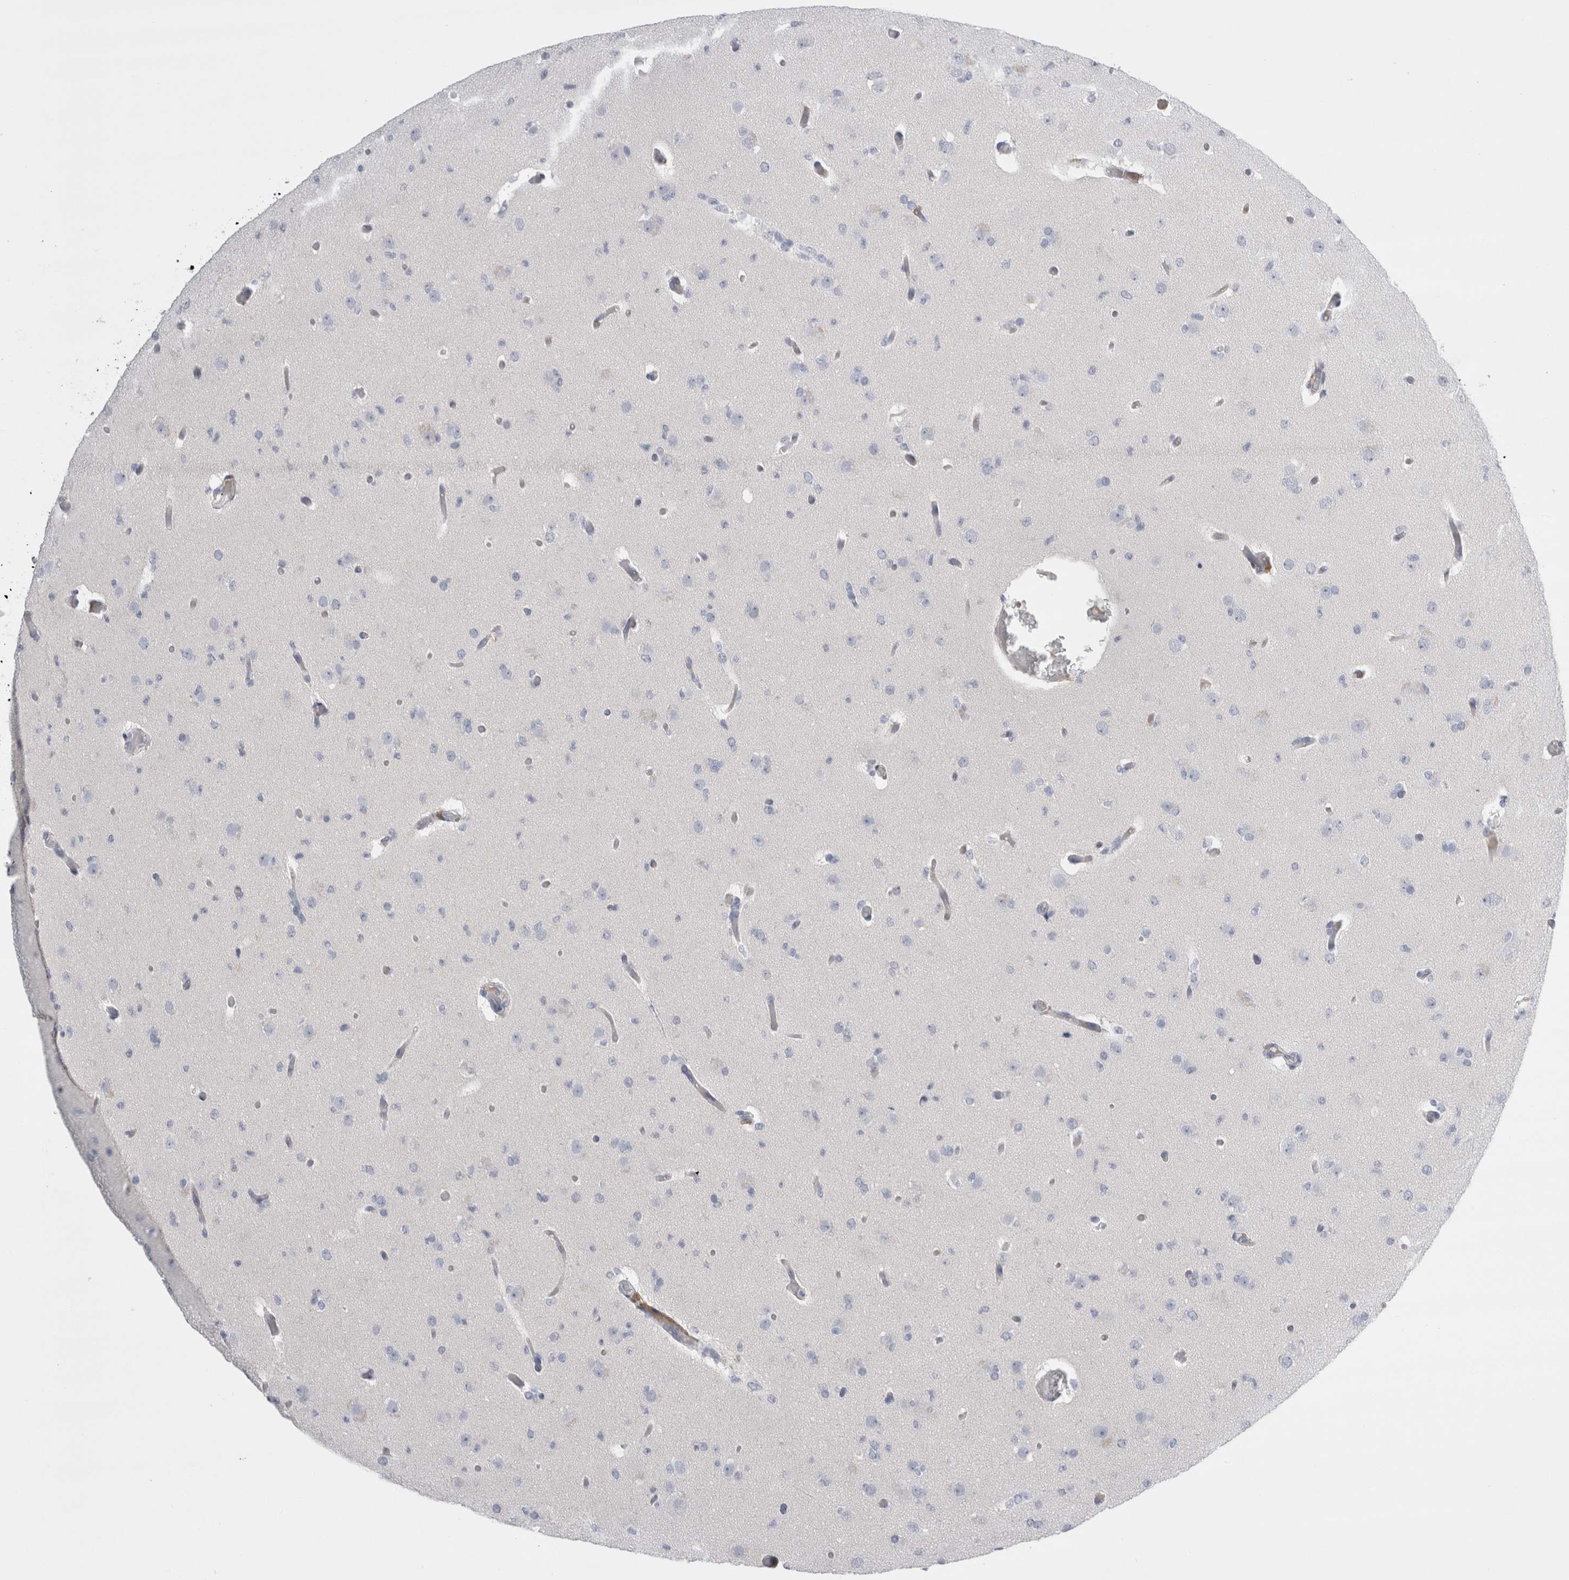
{"staining": {"intensity": "negative", "quantity": "none", "location": "none"}, "tissue": "glioma", "cell_type": "Tumor cells", "image_type": "cancer", "snomed": [{"axis": "morphology", "description": "Glioma, malignant, Low grade"}, {"axis": "topography", "description": "Brain"}], "caption": "This is an immunohistochemistry (IHC) photomicrograph of human malignant glioma (low-grade). There is no positivity in tumor cells.", "gene": "REG1A", "patient": {"sex": "female", "age": 22}}